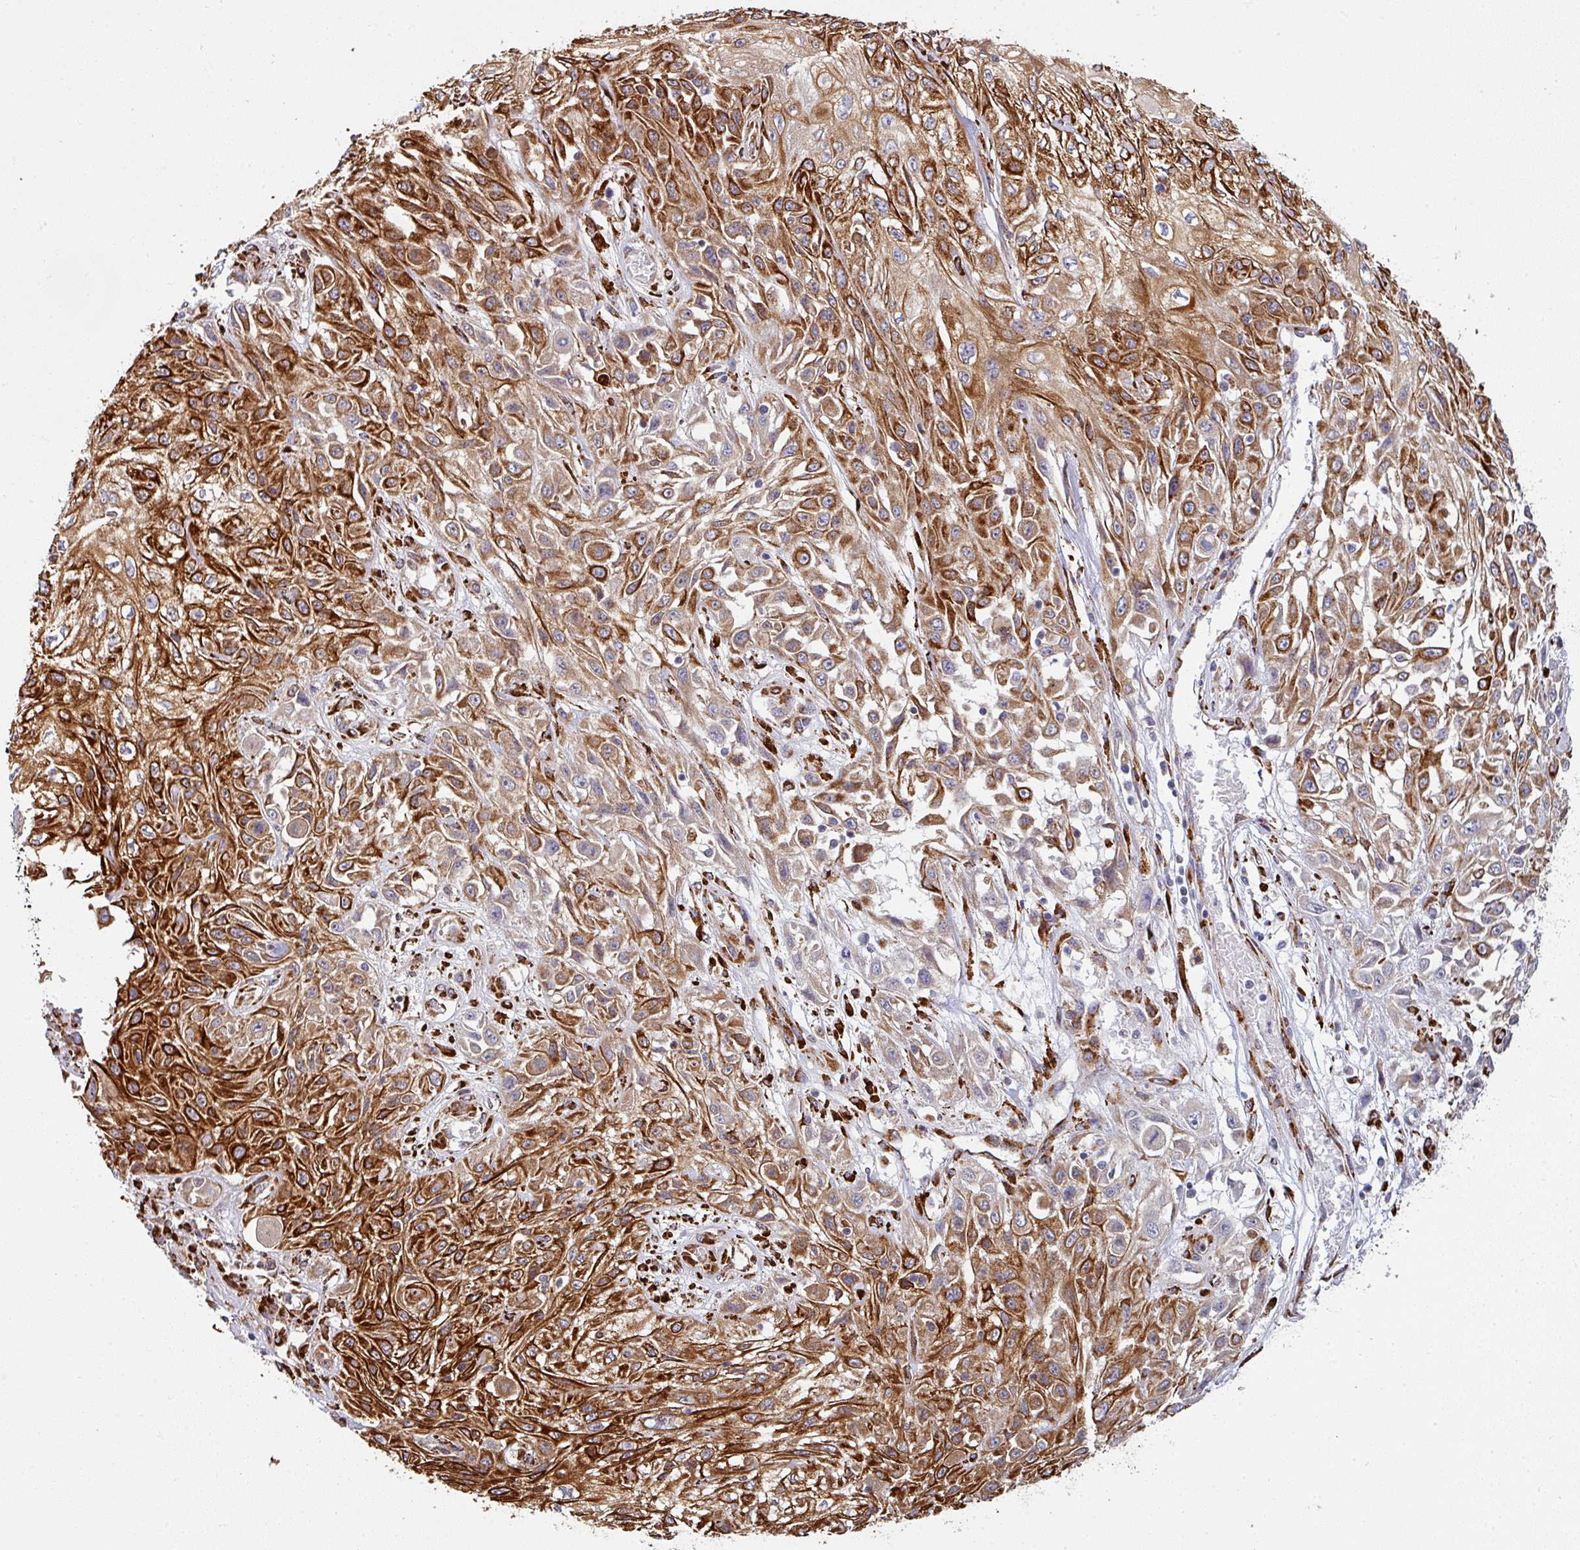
{"staining": {"intensity": "strong", "quantity": ">75%", "location": "cytoplasmic/membranous"}, "tissue": "skin cancer", "cell_type": "Tumor cells", "image_type": "cancer", "snomed": [{"axis": "morphology", "description": "Squamous cell carcinoma, NOS"}, {"axis": "morphology", "description": "Squamous cell carcinoma, metastatic, NOS"}, {"axis": "topography", "description": "Skin"}, {"axis": "topography", "description": "Lymph node"}], "caption": "This is an image of immunohistochemistry (IHC) staining of skin cancer, which shows strong staining in the cytoplasmic/membranous of tumor cells.", "gene": "ZNF268", "patient": {"sex": "male", "age": 75}}